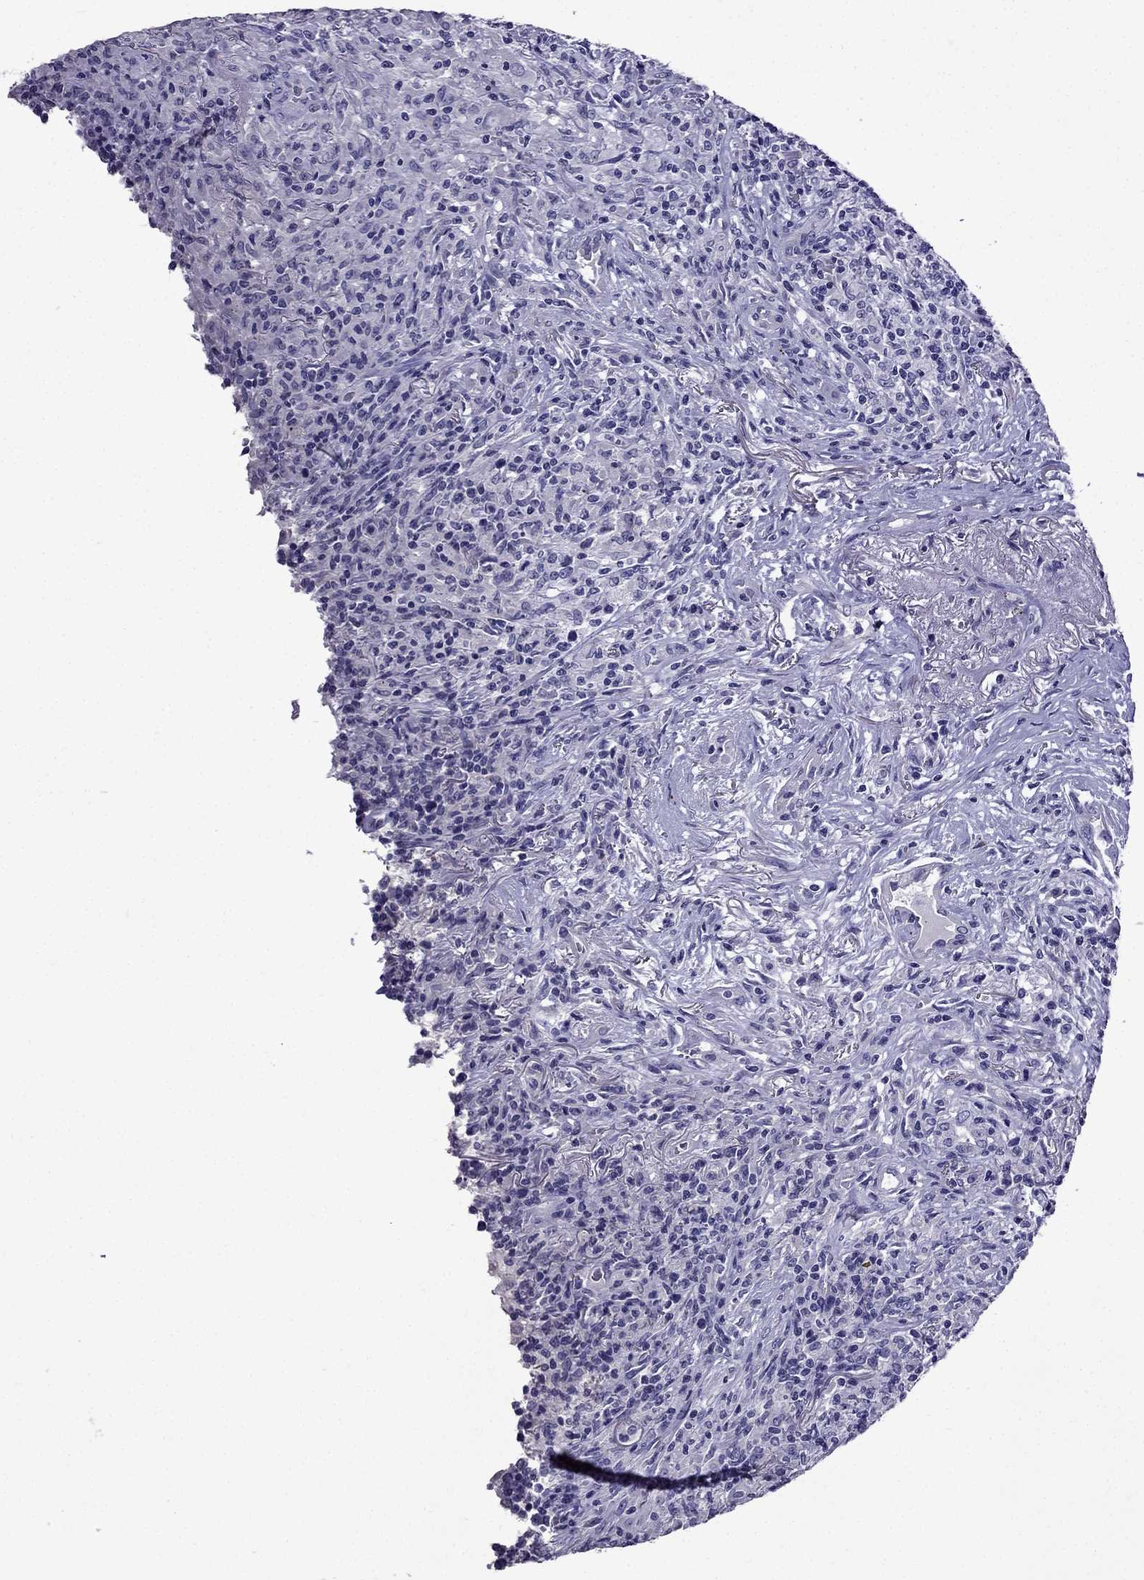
{"staining": {"intensity": "negative", "quantity": "none", "location": "none"}, "tissue": "lymphoma", "cell_type": "Tumor cells", "image_type": "cancer", "snomed": [{"axis": "morphology", "description": "Malignant lymphoma, non-Hodgkin's type, High grade"}, {"axis": "topography", "description": "Lung"}], "caption": "Protein analysis of lymphoma reveals no significant expression in tumor cells. Nuclei are stained in blue.", "gene": "DNAH17", "patient": {"sex": "male", "age": 79}}